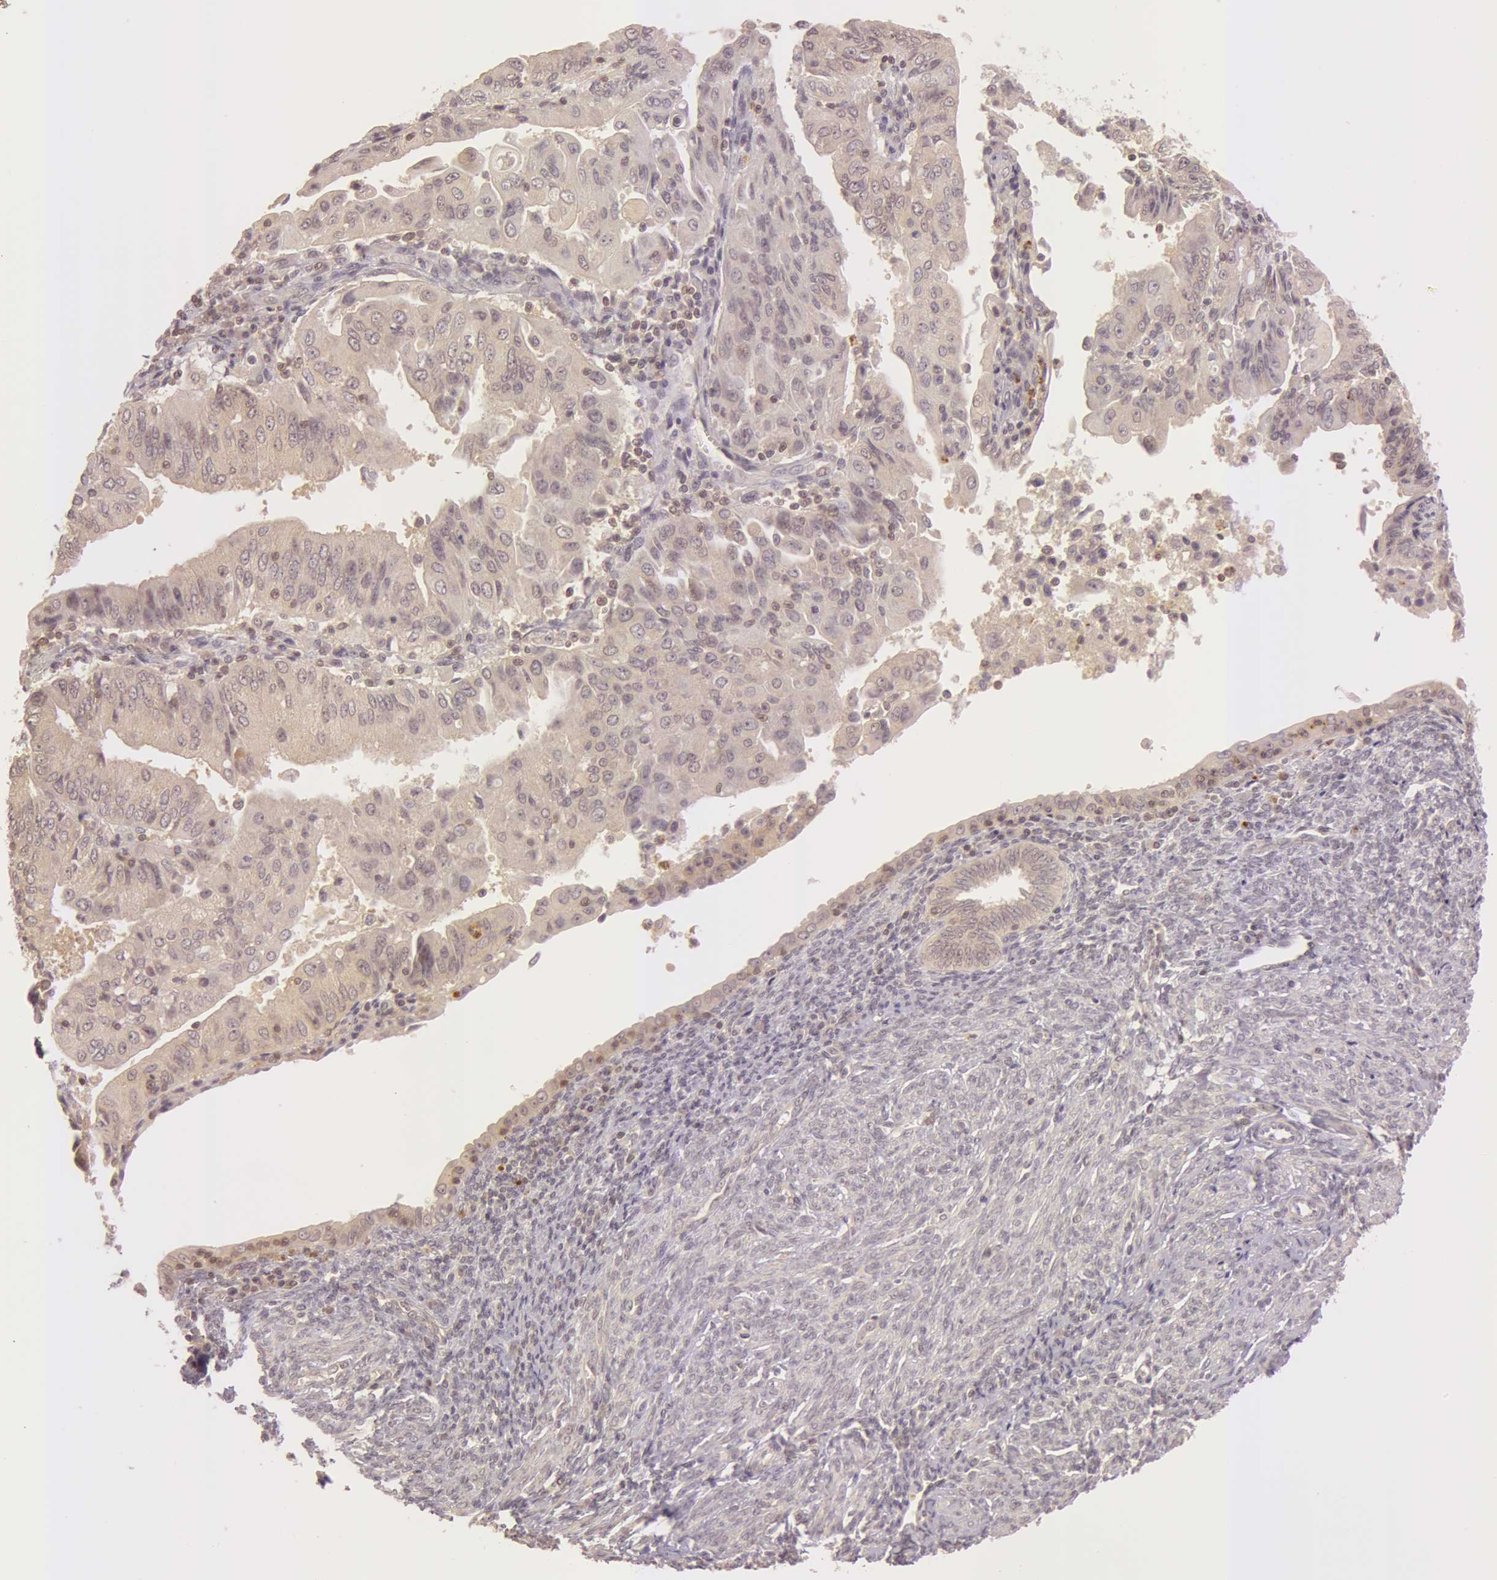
{"staining": {"intensity": "weak", "quantity": ">75%", "location": "cytoplasmic/membranous"}, "tissue": "endometrial cancer", "cell_type": "Tumor cells", "image_type": "cancer", "snomed": [{"axis": "morphology", "description": "Adenocarcinoma, NOS"}, {"axis": "topography", "description": "Endometrium"}], "caption": "Weak cytoplasmic/membranous protein positivity is seen in approximately >75% of tumor cells in endometrial cancer (adenocarcinoma).", "gene": "ATG2B", "patient": {"sex": "female", "age": 75}}